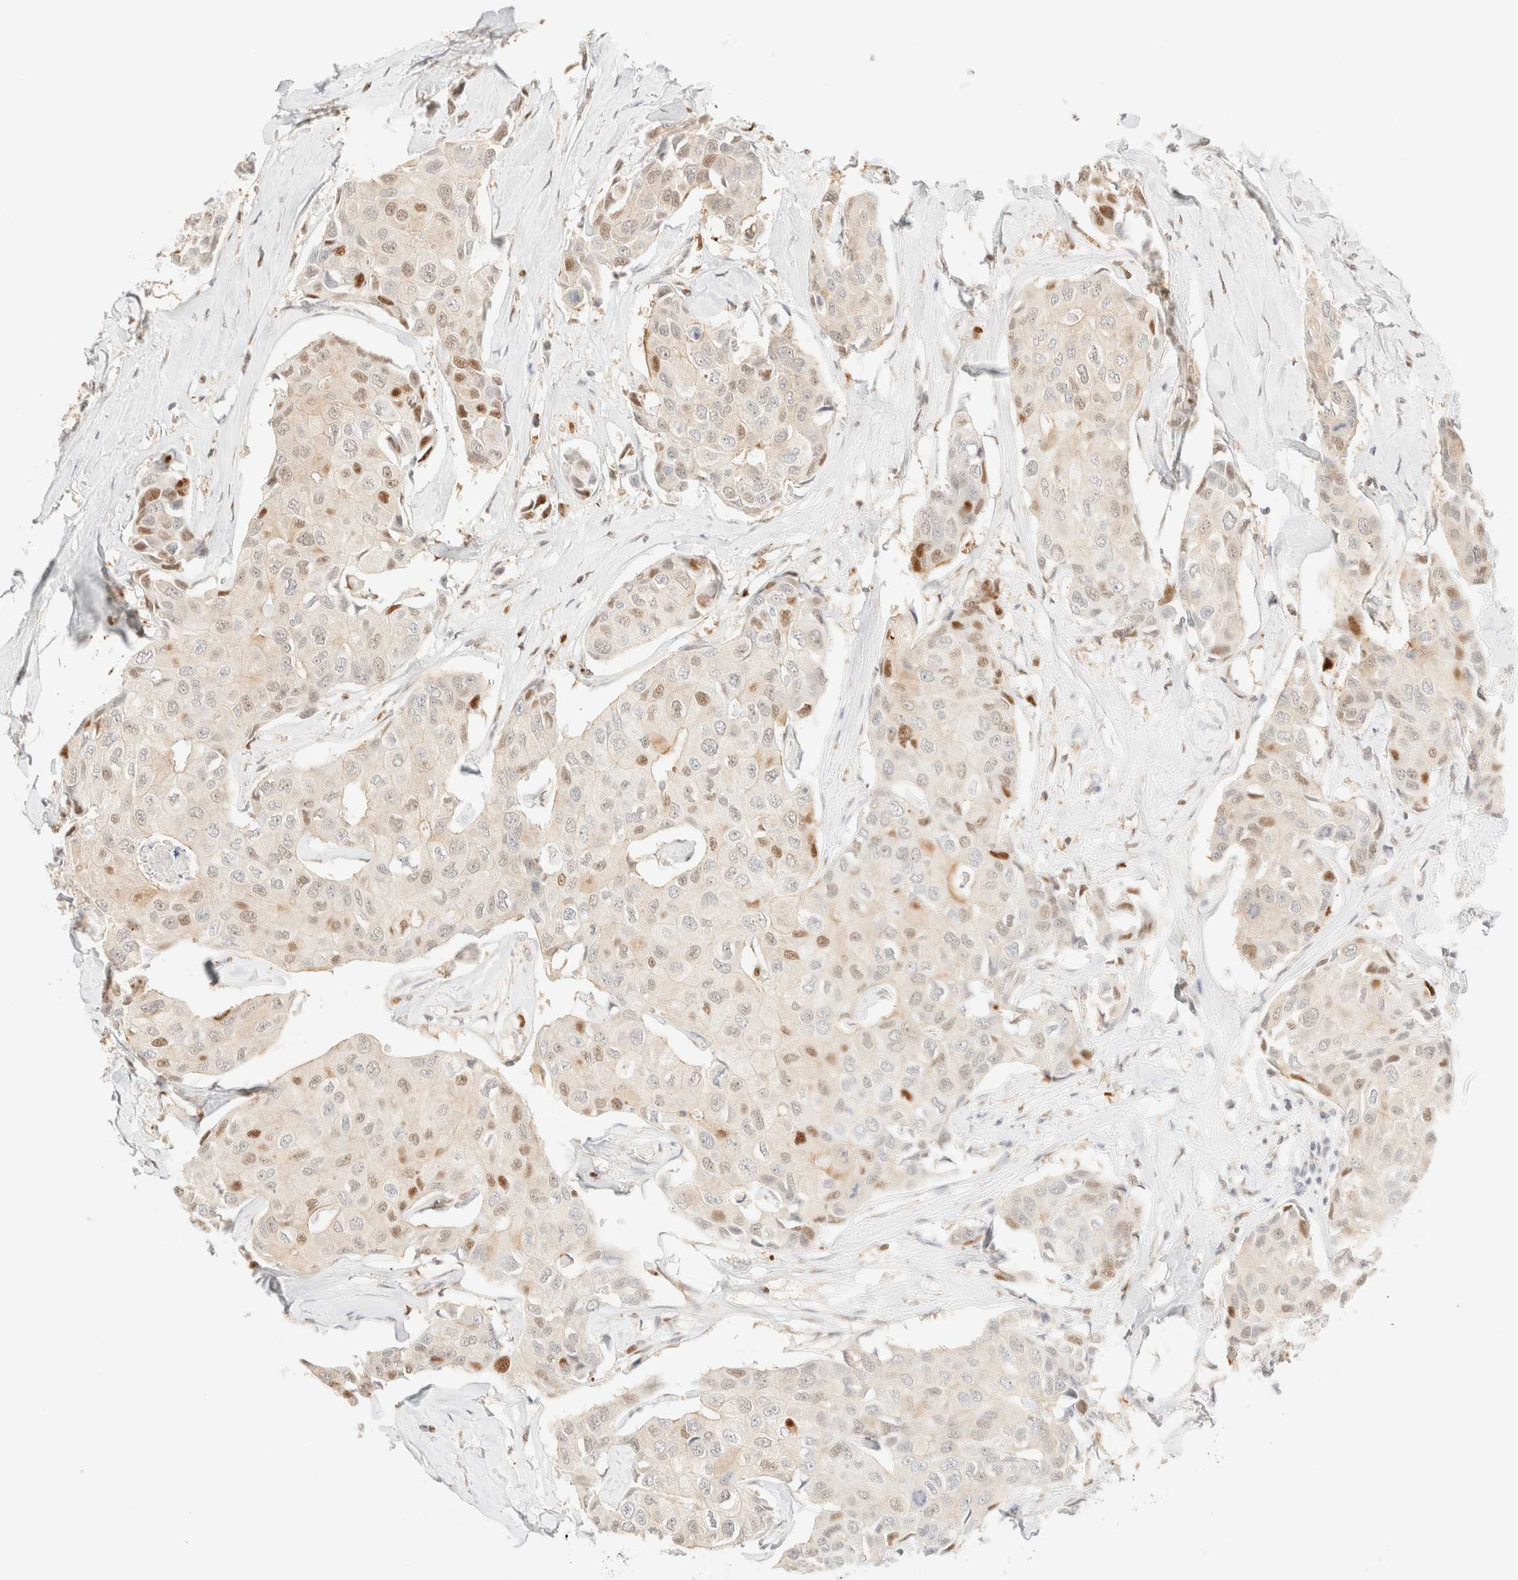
{"staining": {"intensity": "moderate", "quantity": "<25%", "location": "nuclear"}, "tissue": "breast cancer", "cell_type": "Tumor cells", "image_type": "cancer", "snomed": [{"axis": "morphology", "description": "Duct carcinoma"}, {"axis": "topography", "description": "Breast"}], "caption": "Immunohistochemistry histopathology image of infiltrating ductal carcinoma (breast) stained for a protein (brown), which exhibits low levels of moderate nuclear positivity in about <25% of tumor cells.", "gene": "TSR1", "patient": {"sex": "female", "age": 80}}